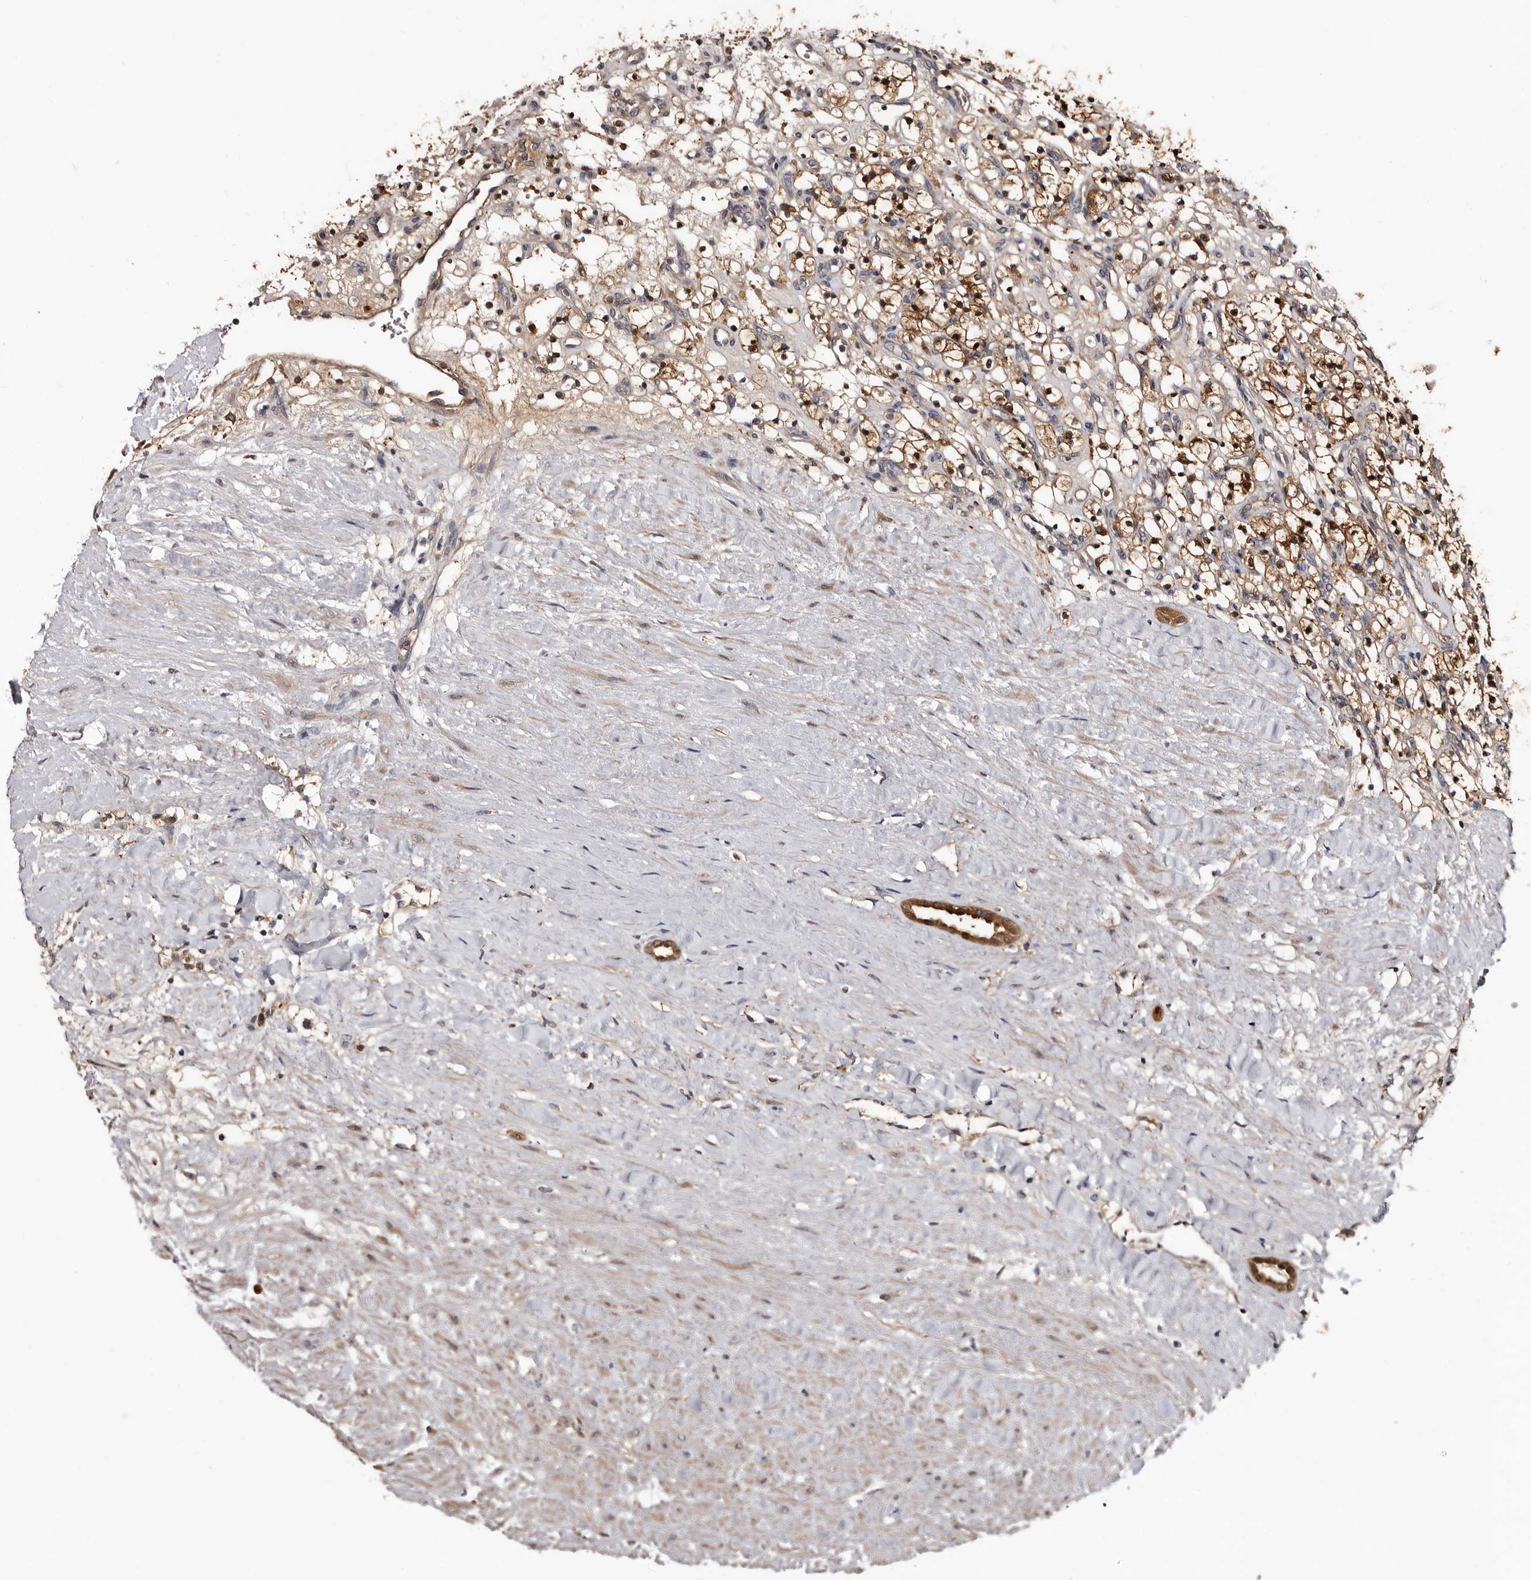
{"staining": {"intensity": "strong", "quantity": "25%-75%", "location": "cytoplasmic/membranous,nuclear"}, "tissue": "renal cancer", "cell_type": "Tumor cells", "image_type": "cancer", "snomed": [{"axis": "morphology", "description": "Adenocarcinoma, NOS"}, {"axis": "topography", "description": "Kidney"}], "caption": "Strong cytoplasmic/membranous and nuclear staining is present in approximately 25%-75% of tumor cells in adenocarcinoma (renal).", "gene": "DNPH1", "patient": {"sex": "female", "age": 57}}